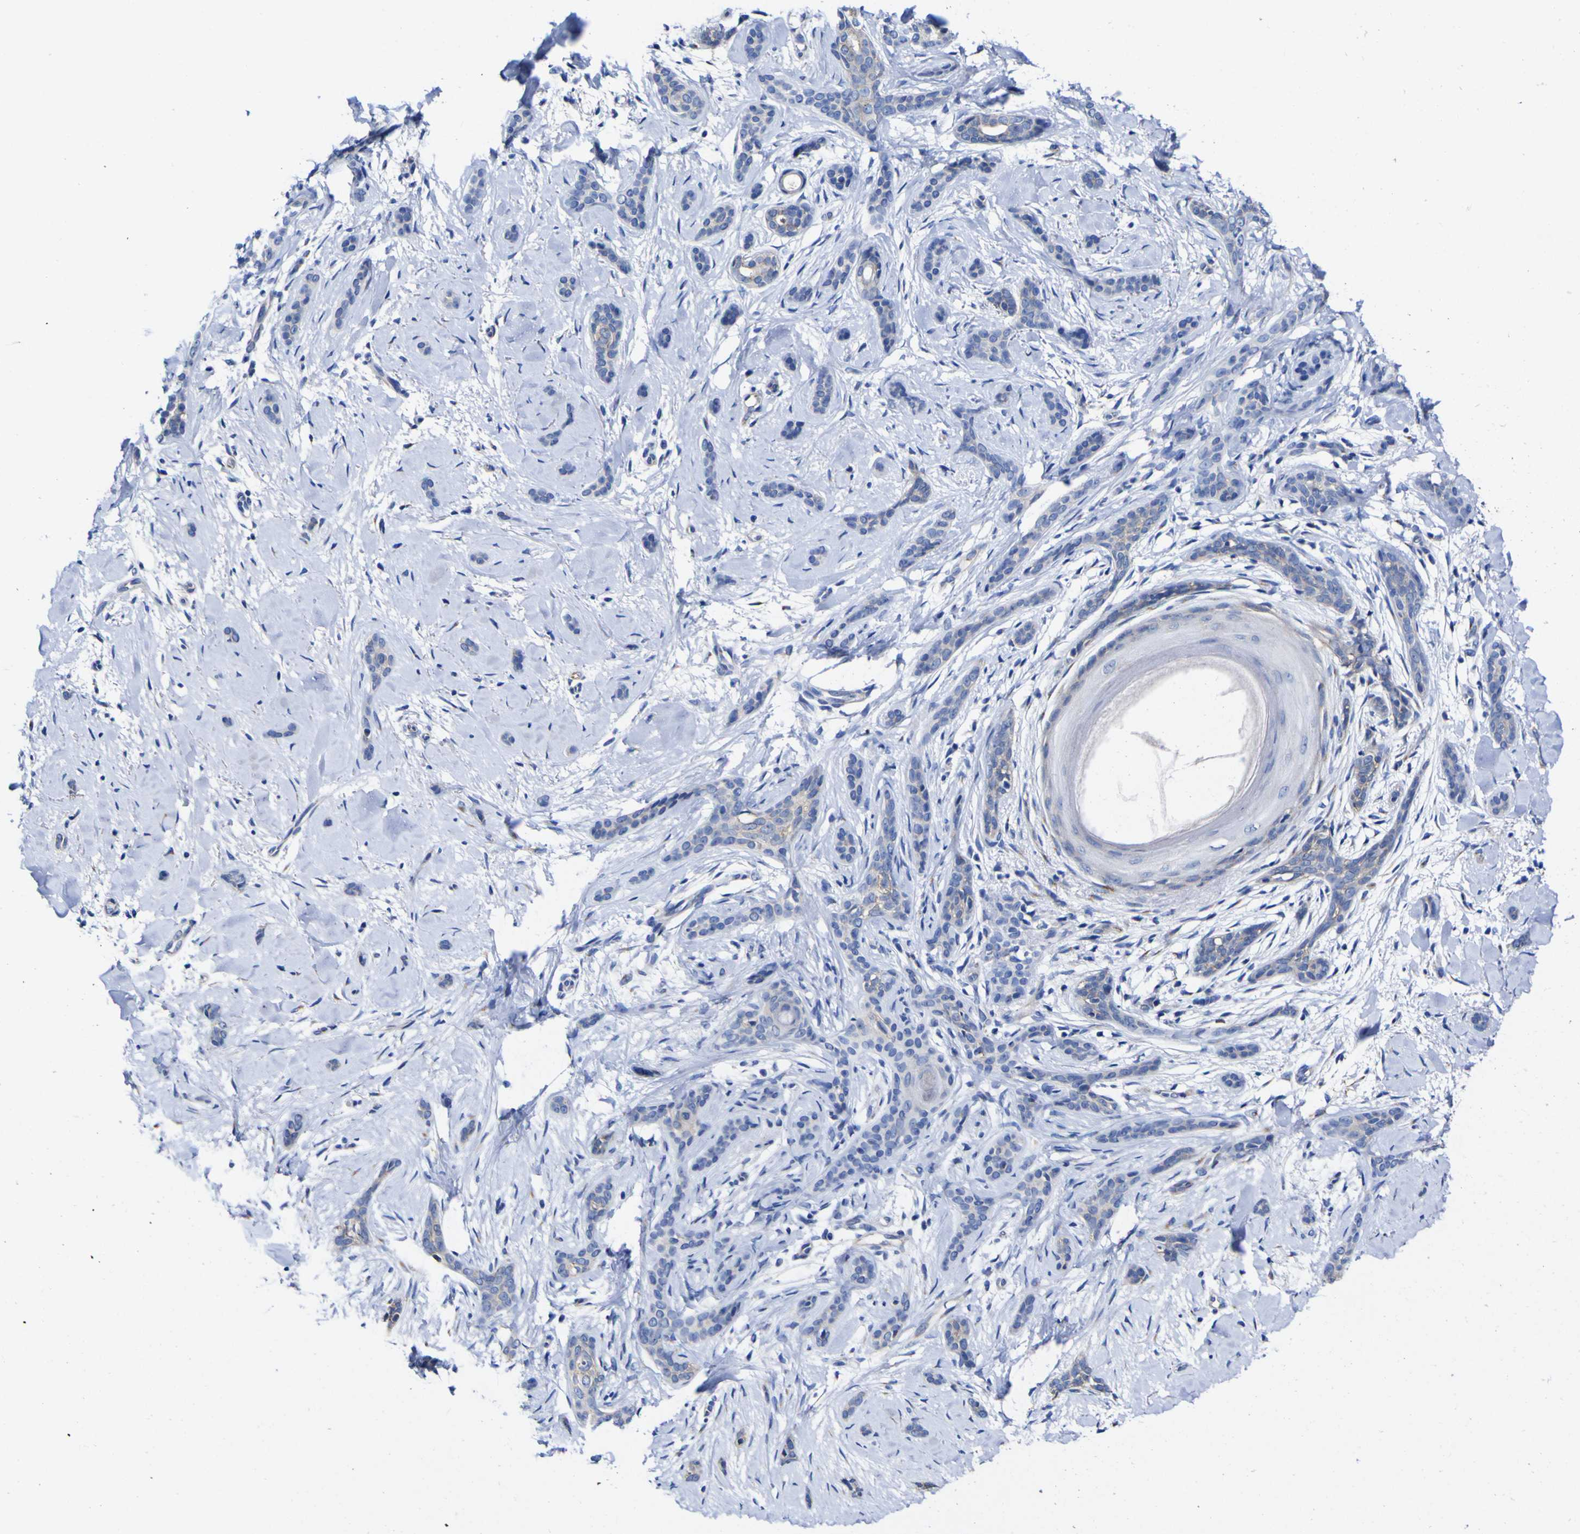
{"staining": {"intensity": "weak", "quantity": "<25%", "location": "cytoplasmic/membranous"}, "tissue": "skin cancer", "cell_type": "Tumor cells", "image_type": "cancer", "snomed": [{"axis": "morphology", "description": "Basal cell carcinoma"}, {"axis": "morphology", "description": "Adnexal tumor, benign"}, {"axis": "topography", "description": "Skin"}], "caption": "Tumor cells show no significant staining in skin cancer. (DAB (3,3'-diaminobenzidine) immunohistochemistry with hematoxylin counter stain).", "gene": "GOLM1", "patient": {"sex": "female", "age": 42}}